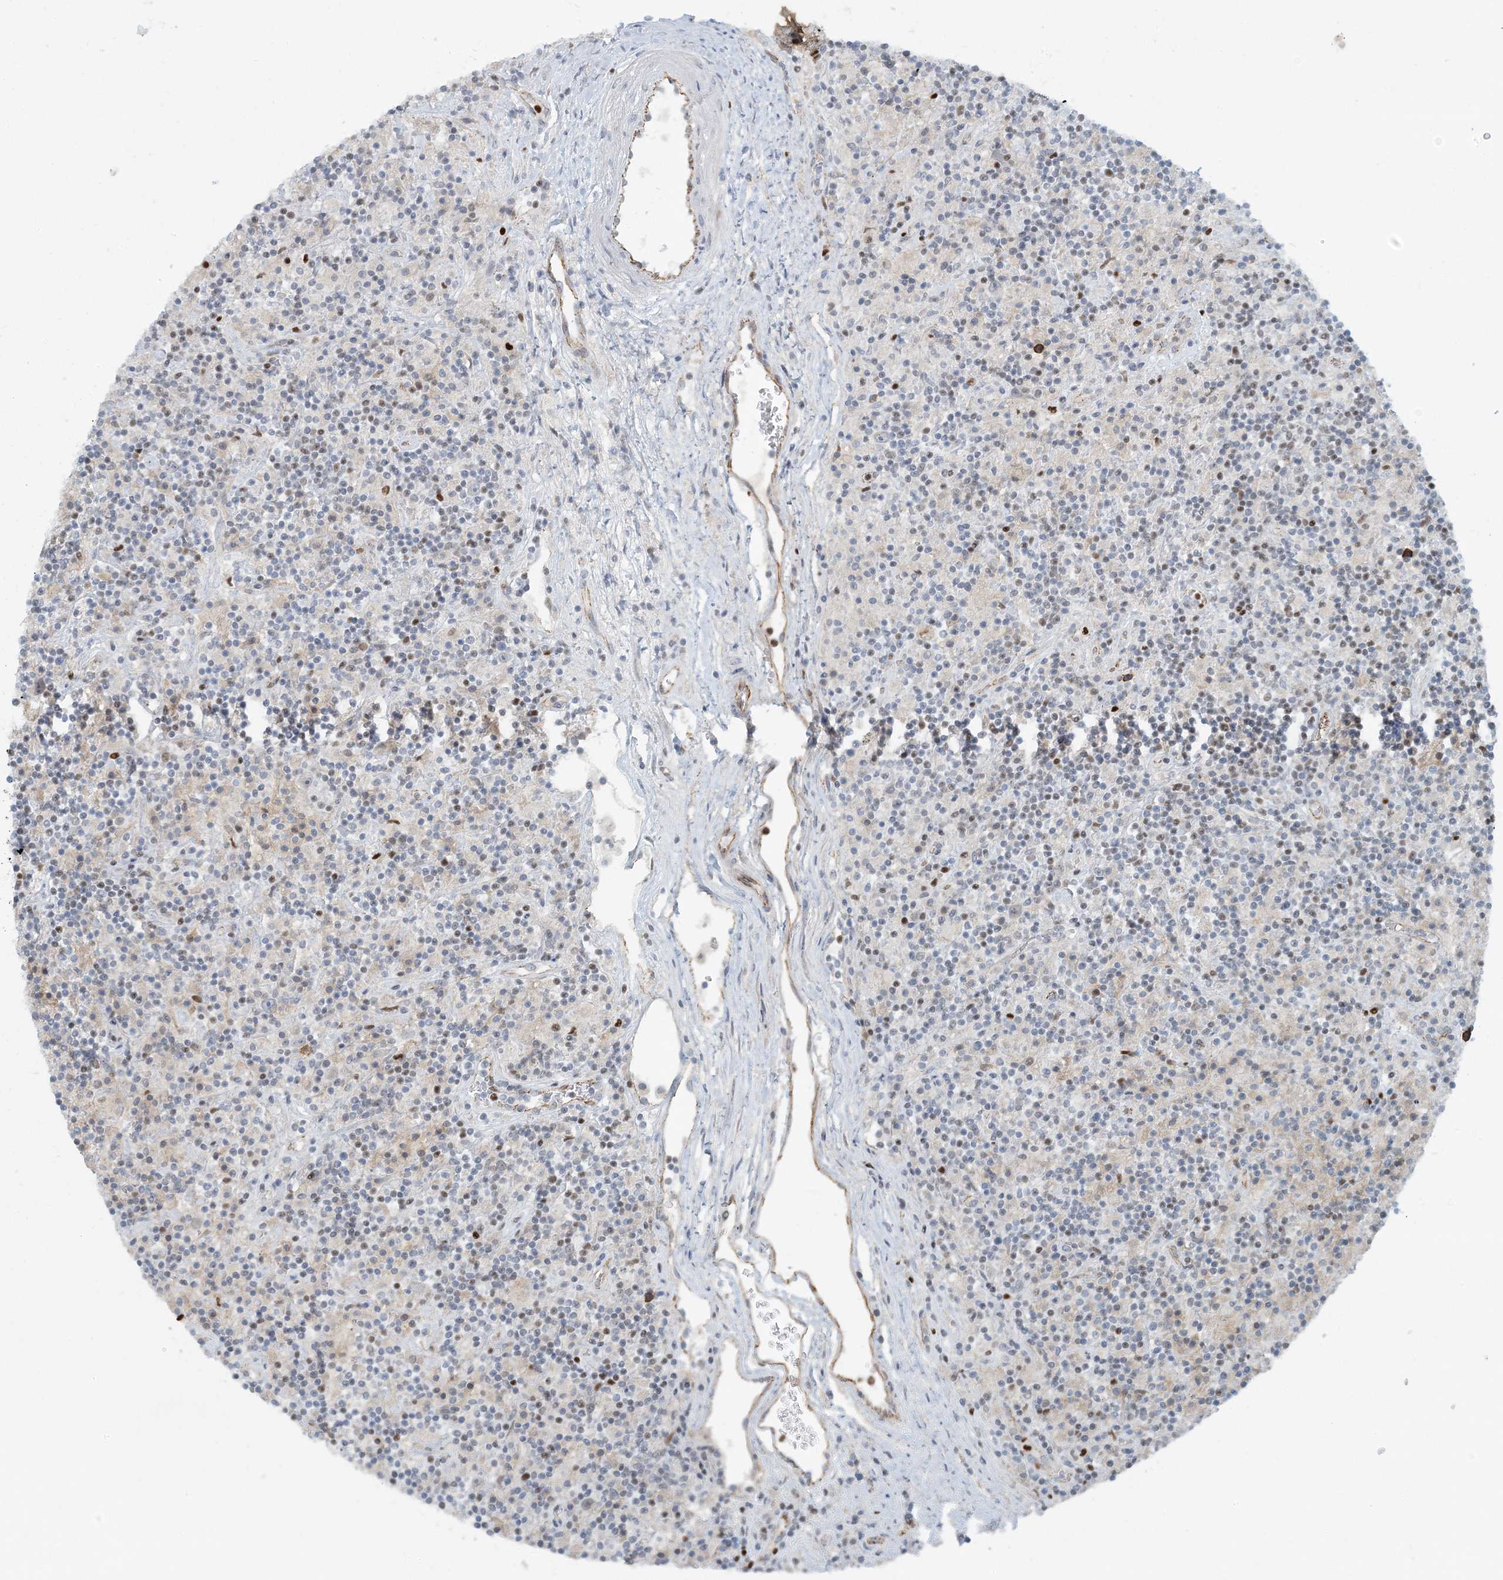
{"staining": {"intensity": "negative", "quantity": "none", "location": "none"}, "tissue": "lymphoma", "cell_type": "Tumor cells", "image_type": "cancer", "snomed": [{"axis": "morphology", "description": "Hodgkin's disease, NOS"}, {"axis": "topography", "description": "Lymph node"}], "caption": "Lymphoma was stained to show a protein in brown. There is no significant staining in tumor cells. Brightfield microscopy of immunohistochemistry stained with DAB (3,3'-diaminobenzidine) (brown) and hematoxylin (blue), captured at high magnification.", "gene": "AK9", "patient": {"sex": "male", "age": 70}}